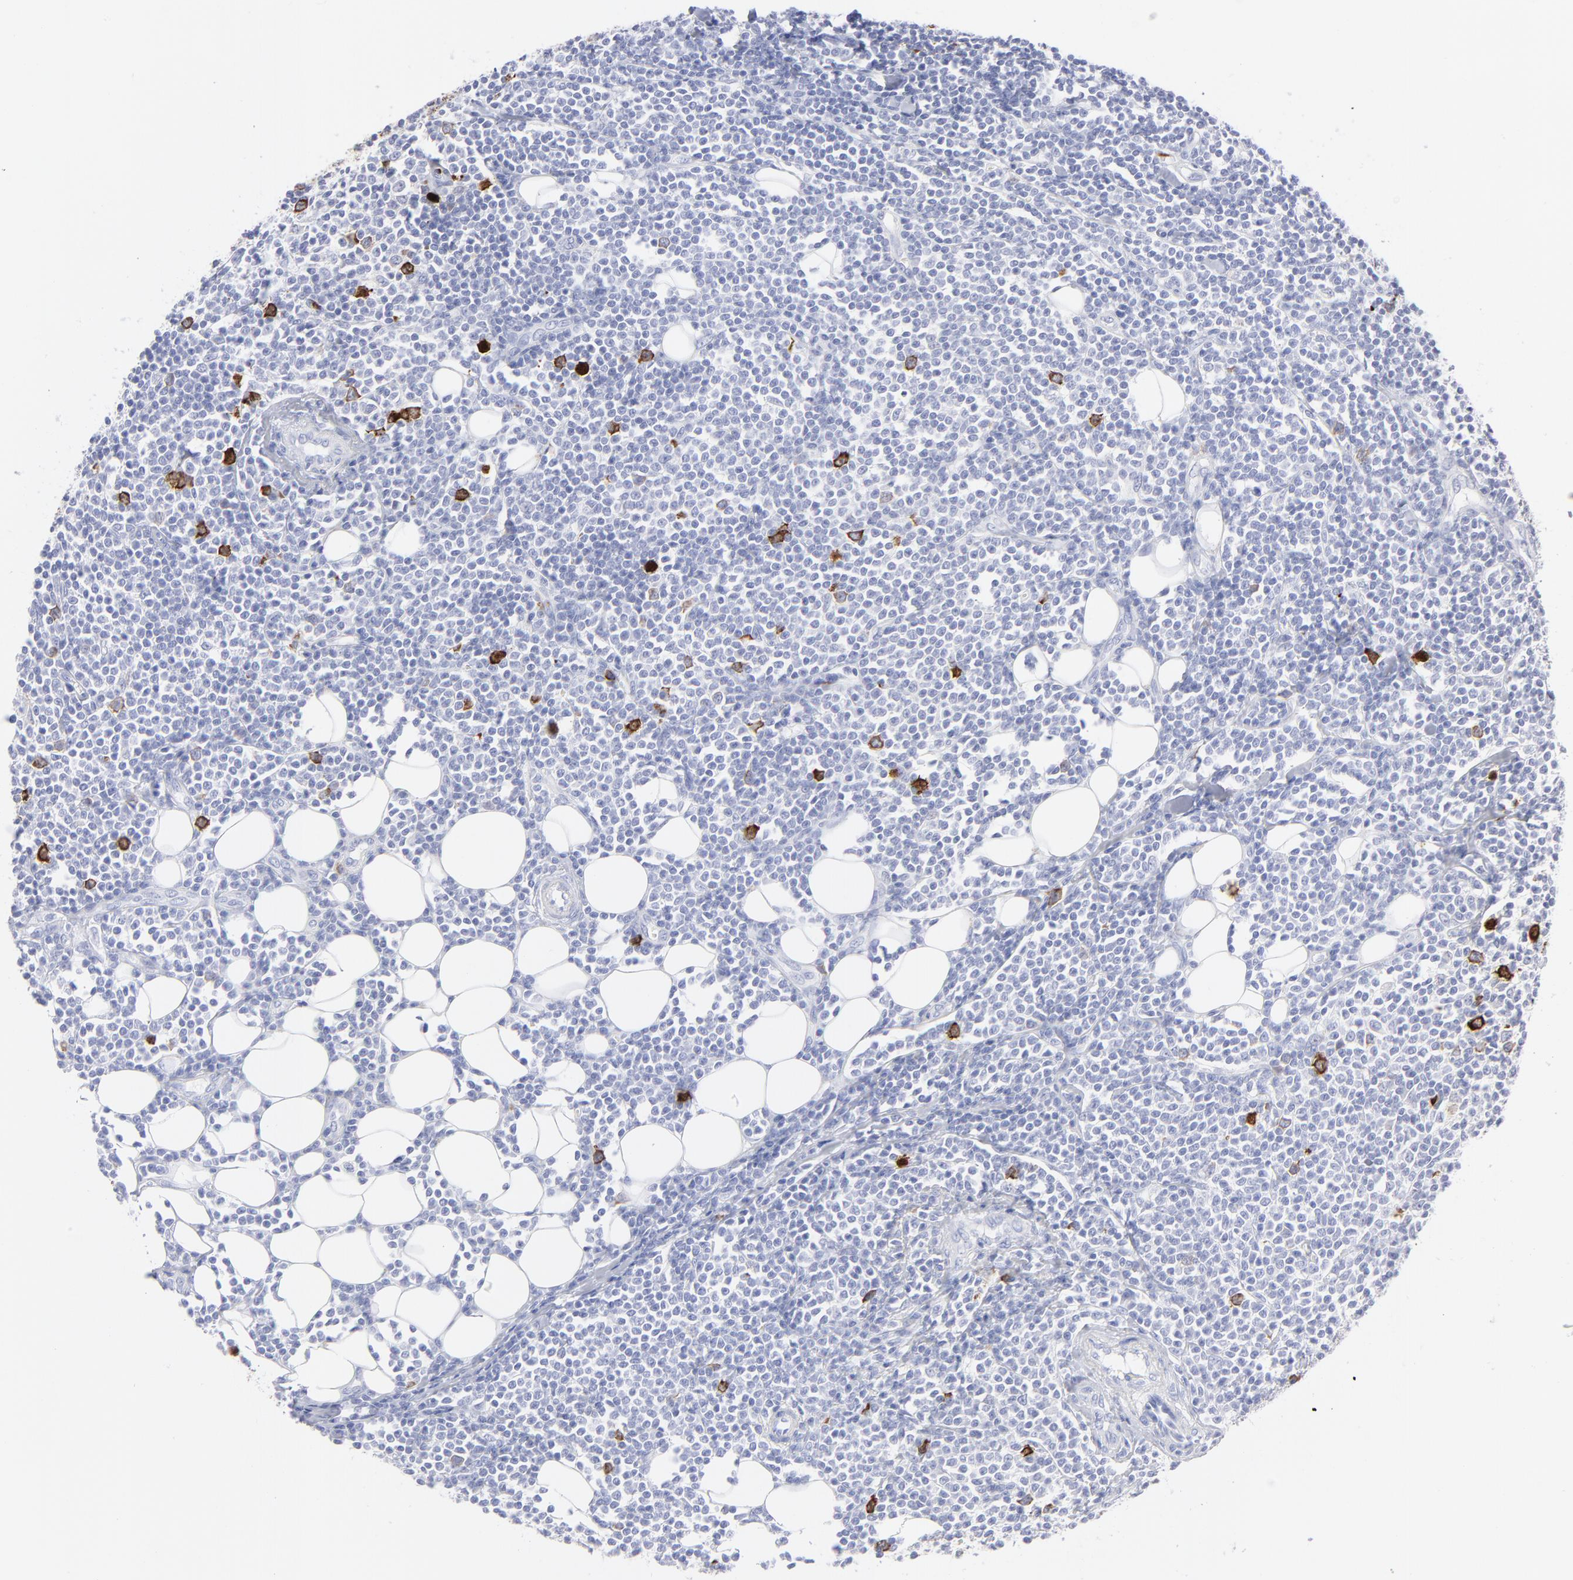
{"staining": {"intensity": "strong", "quantity": "<25%", "location": "cytoplasmic/membranous"}, "tissue": "lymphoma", "cell_type": "Tumor cells", "image_type": "cancer", "snomed": [{"axis": "morphology", "description": "Malignant lymphoma, non-Hodgkin's type, Low grade"}, {"axis": "topography", "description": "Soft tissue"}], "caption": "A micrograph showing strong cytoplasmic/membranous expression in approximately <25% of tumor cells in lymphoma, as visualized by brown immunohistochemical staining.", "gene": "CCNB1", "patient": {"sex": "male", "age": 92}}